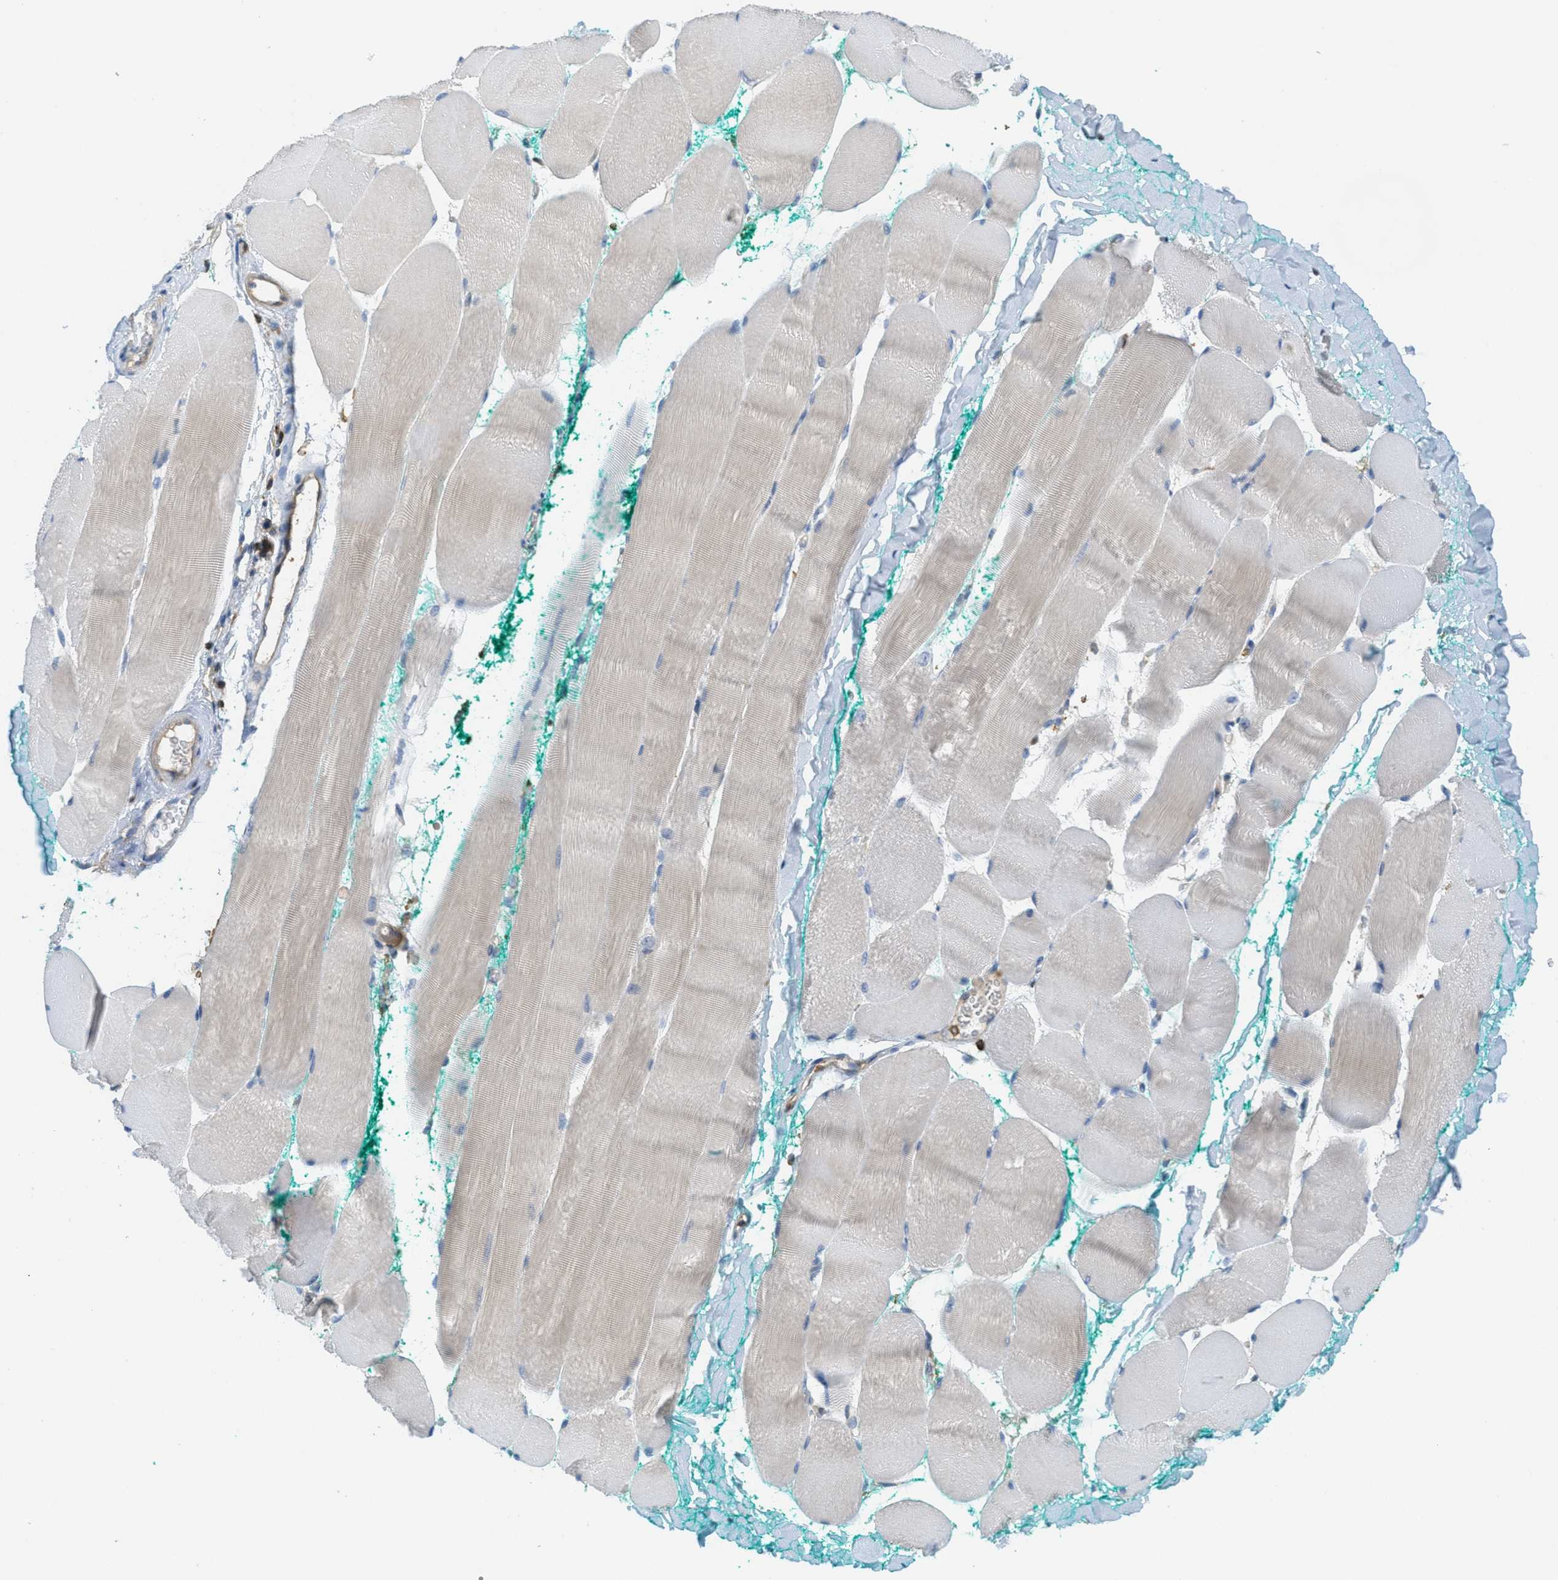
{"staining": {"intensity": "negative", "quantity": "none", "location": "none"}, "tissue": "skeletal muscle", "cell_type": "Myocytes", "image_type": "normal", "snomed": [{"axis": "morphology", "description": "Normal tissue, NOS"}, {"axis": "morphology", "description": "Squamous cell carcinoma, NOS"}, {"axis": "topography", "description": "Skeletal muscle"}], "caption": "Skeletal muscle was stained to show a protein in brown. There is no significant staining in myocytes.", "gene": "GRIK2", "patient": {"sex": "male", "age": 51}}